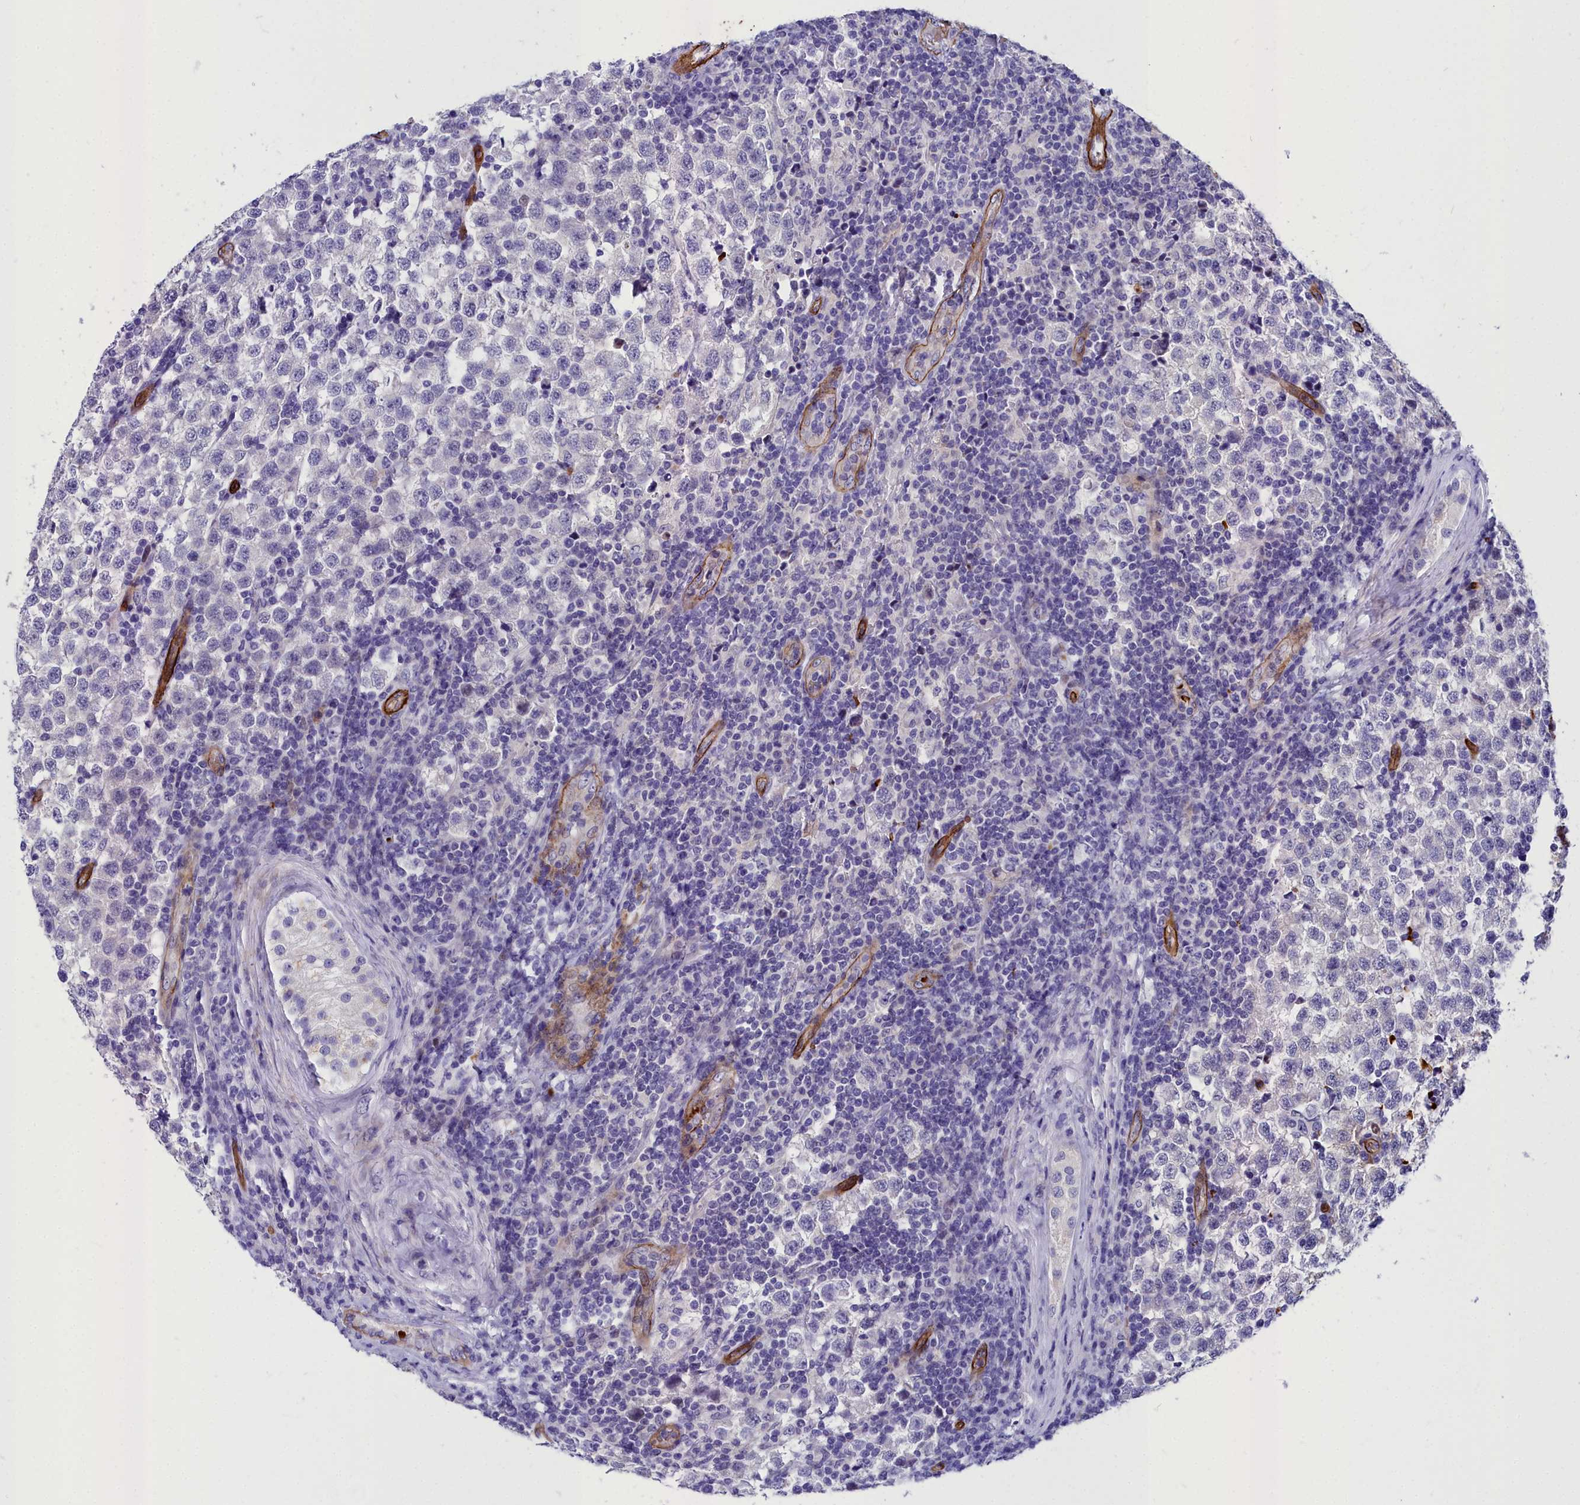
{"staining": {"intensity": "negative", "quantity": "none", "location": "none"}, "tissue": "testis cancer", "cell_type": "Tumor cells", "image_type": "cancer", "snomed": [{"axis": "morphology", "description": "Seminoma, NOS"}, {"axis": "topography", "description": "Testis"}], "caption": "This is an IHC micrograph of human testis seminoma. There is no positivity in tumor cells.", "gene": "CYP4F11", "patient": {"sex": "male", "age": 34}}